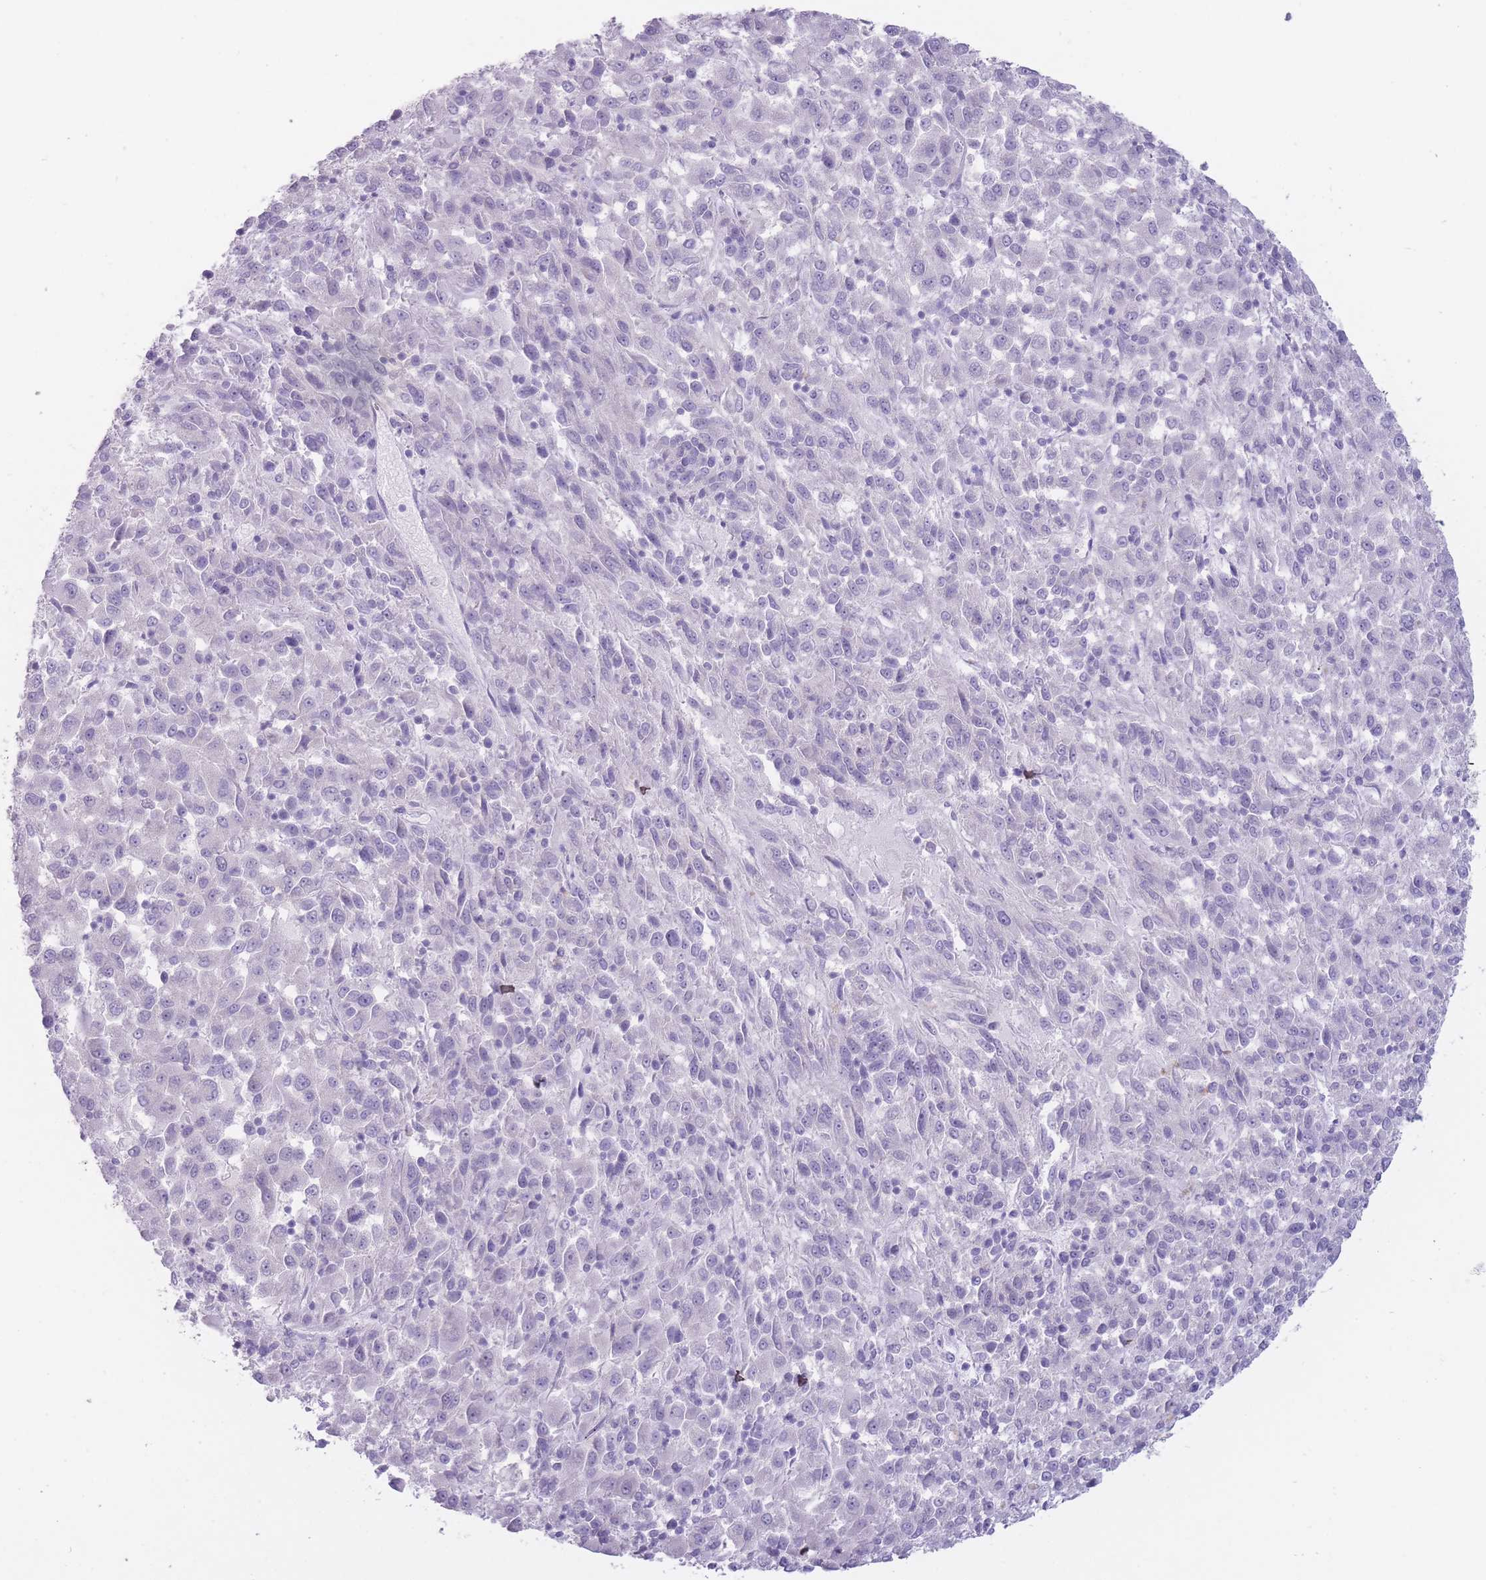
{"staining": {"intensity": "negative", "quantity": "none", "location": "none"}, "tissue": "melanoma", "cell_type": "Tumor cells", "image_type": "cancer", "snomed": [{"axis": "morphology", "description": "Malignant melanoma, Metastatic site"}, {"axis": "topography", "description": "Lung"}], "caption": "DAB immunohistochemical staining of melanoma exhibits no significant staining in tumor cells. (Stains: DAB immunohistochemistry (IHC) with hematoxylin counter stain, Microscopy: brightfield microscopy at high magnification).", "gene": "DCANP1", "patient": {"sex": "male", "age": 64}}